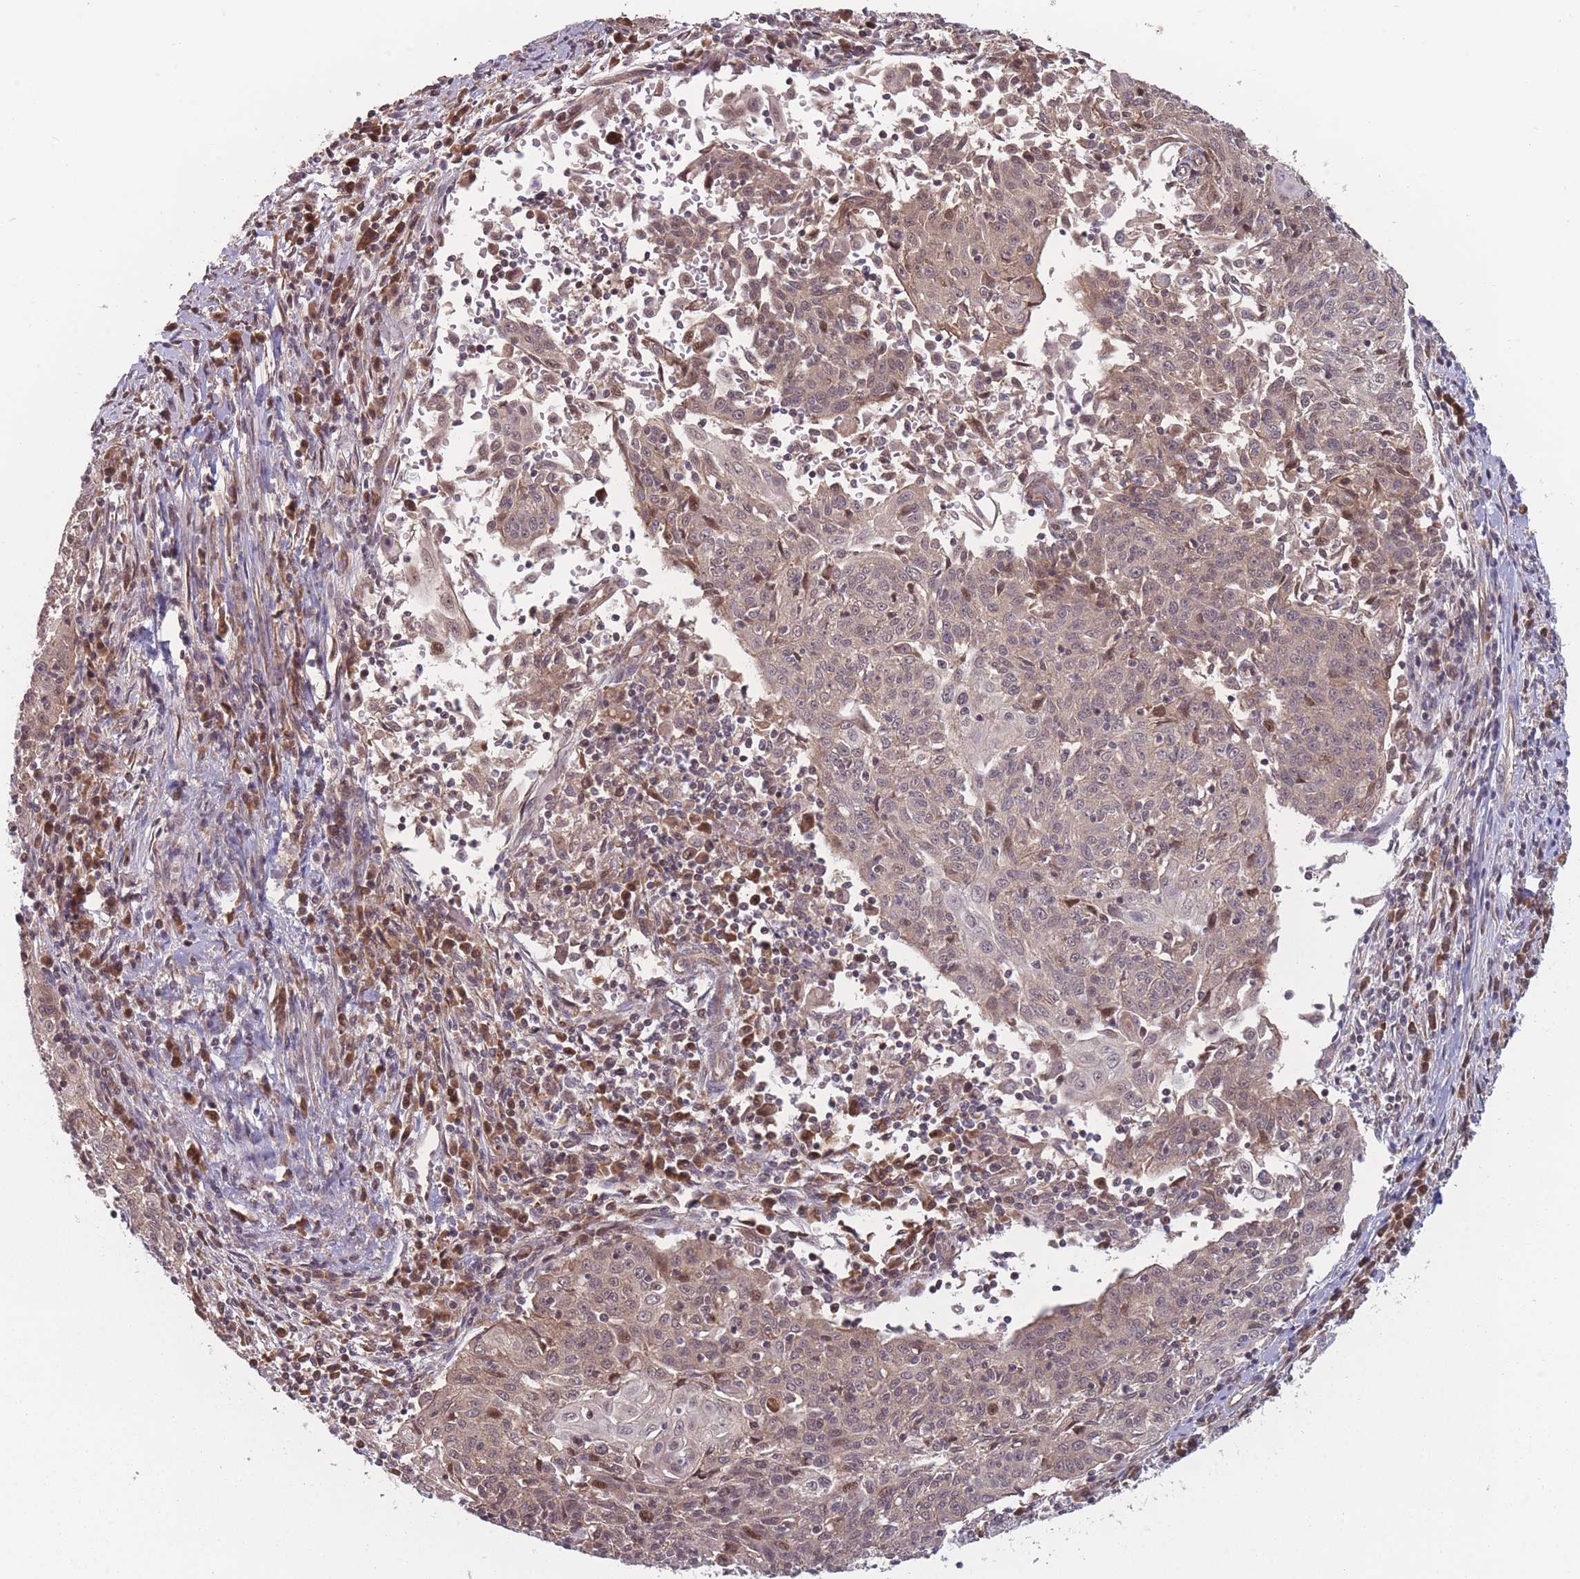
{"staining": {"intensity": "weak", "quantity": "25%-75%", "location": "cytoplasmic/membranous"}, "tissue": "cervical cancer", "cell_type": "Tumor cells", "image_type": "cancer", "snomed": [{"axis": "morphology", "description": "Squamous cell carcinoma, NOS"}, {"axis": "topography", "description": "Cervix"}], "caption": "Human cervical cancer stained with a protein marker shows weak staining in tumor cells.", "gene": "RPS18", "patient": {"sex": "female", "age": 48}}